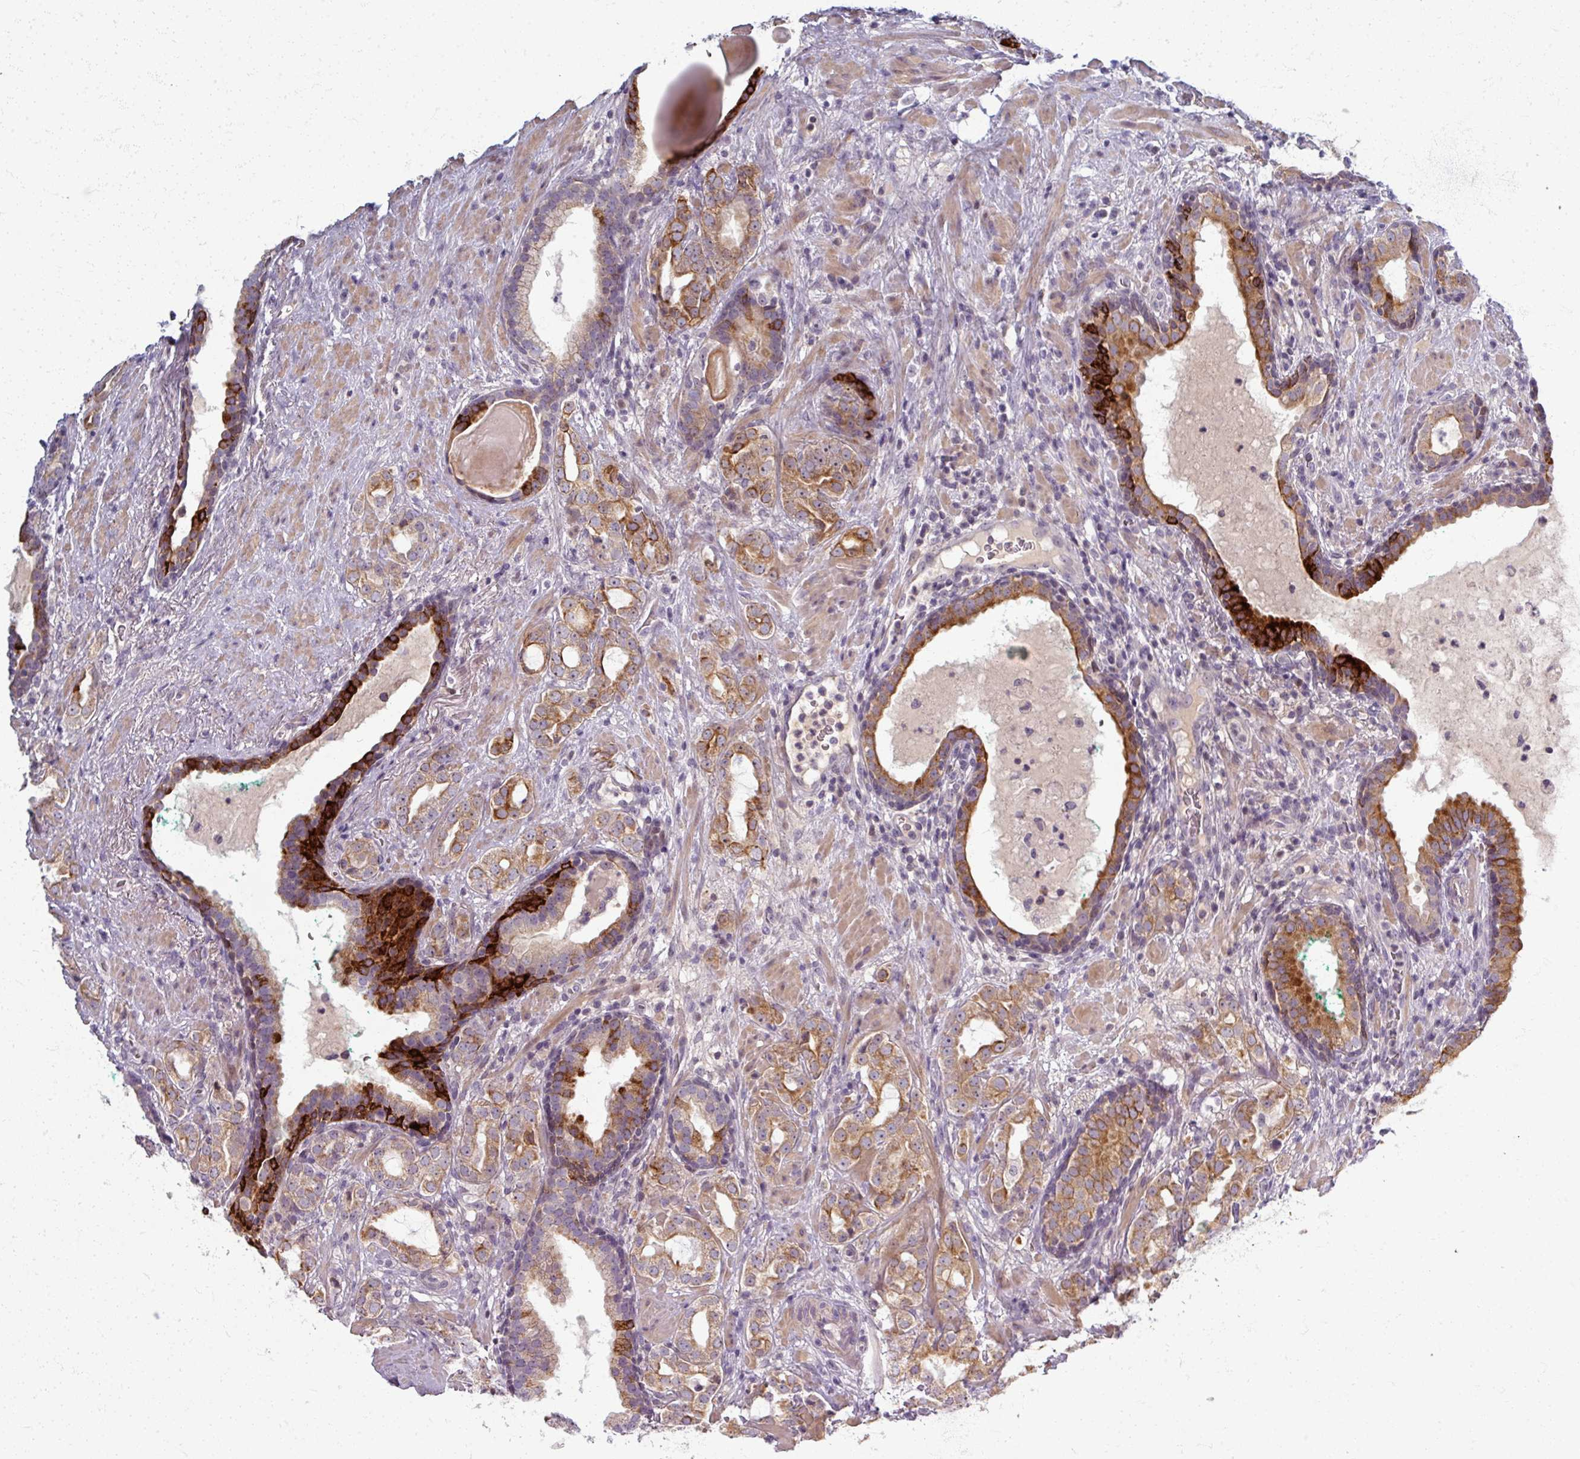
{"staining": {"intensity": "moderate", "quantity": "25%-75%", "location": "cytoplasmic/membranous"}, "tissue": "prostate cancer", "cell_type": "Tumor cells", "image_type": "cancer", "snomed": [{"axis": "morphology", "description": "Adenocarcinoma, High grade"}, {"axis": "topography", "description": "Prostate"}], "caption": "Immunohistochemistry image of human prostate cancer stained for a protein (brown), which displays medium levels of moderate cytoplasmic/membranous expression in approximately 25%-75% of tumor cells.", "gene": "TTLL7", "patient": {"sex": "male", "age": 64}}